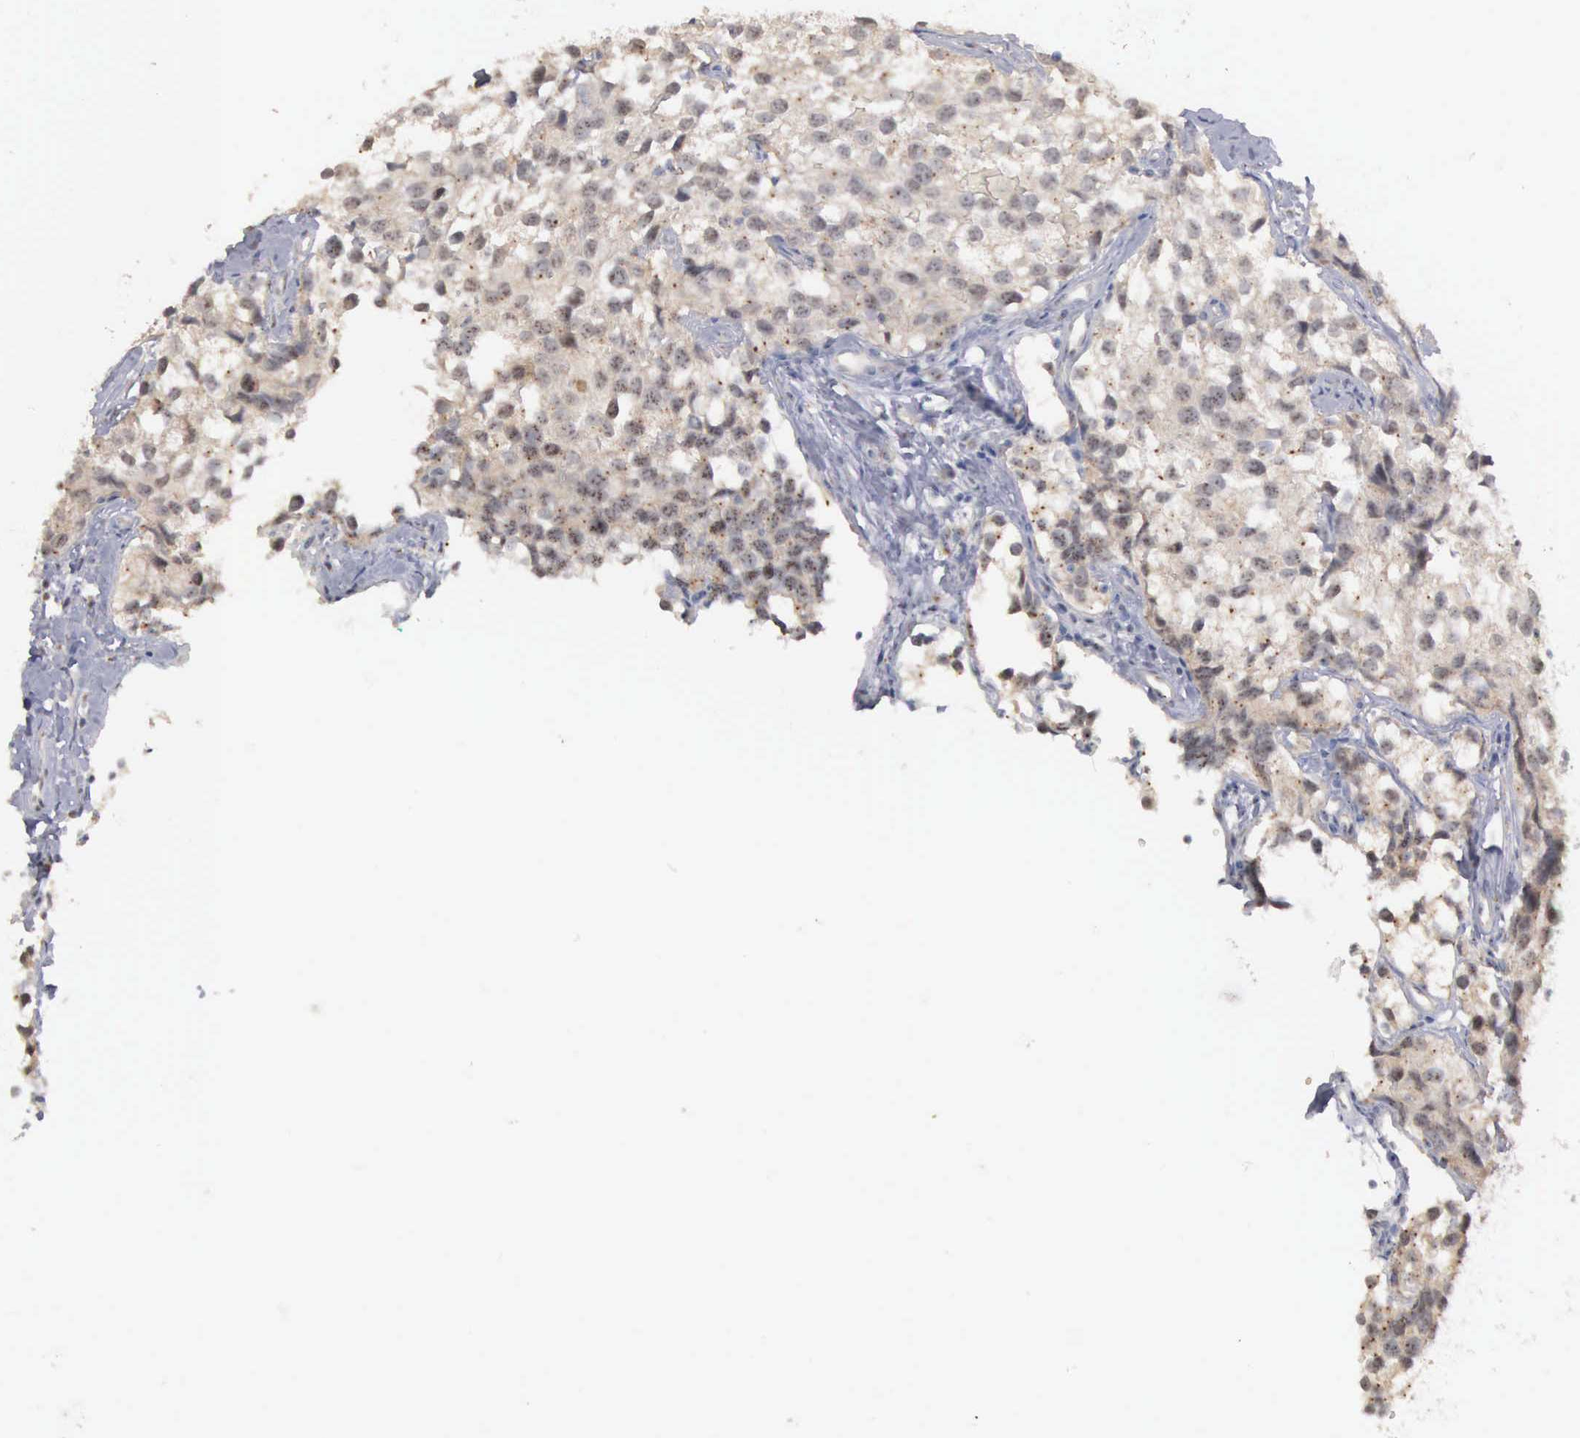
{"staining": {"intensity": "weak", "quantity": "25%-75%", "location": "cytoplasmic/membranous"}, "tissue": "testis cancer", "cell_type": "Tumor cells", "image_type": "cancer", "snomed": [{"axis": "morphology", "description": "Seminoma, NOS"}, {"axis": "topography", "description": "Testis"}], "caption": "This is an image of immunohistochemistry (IHC) staining of testis cancer (seminoma), which shows weak staining in the cytoplasmic/membranous of tumor cells.", "gene": "AMN", "patient": {"sex": "male", "age": 39}}